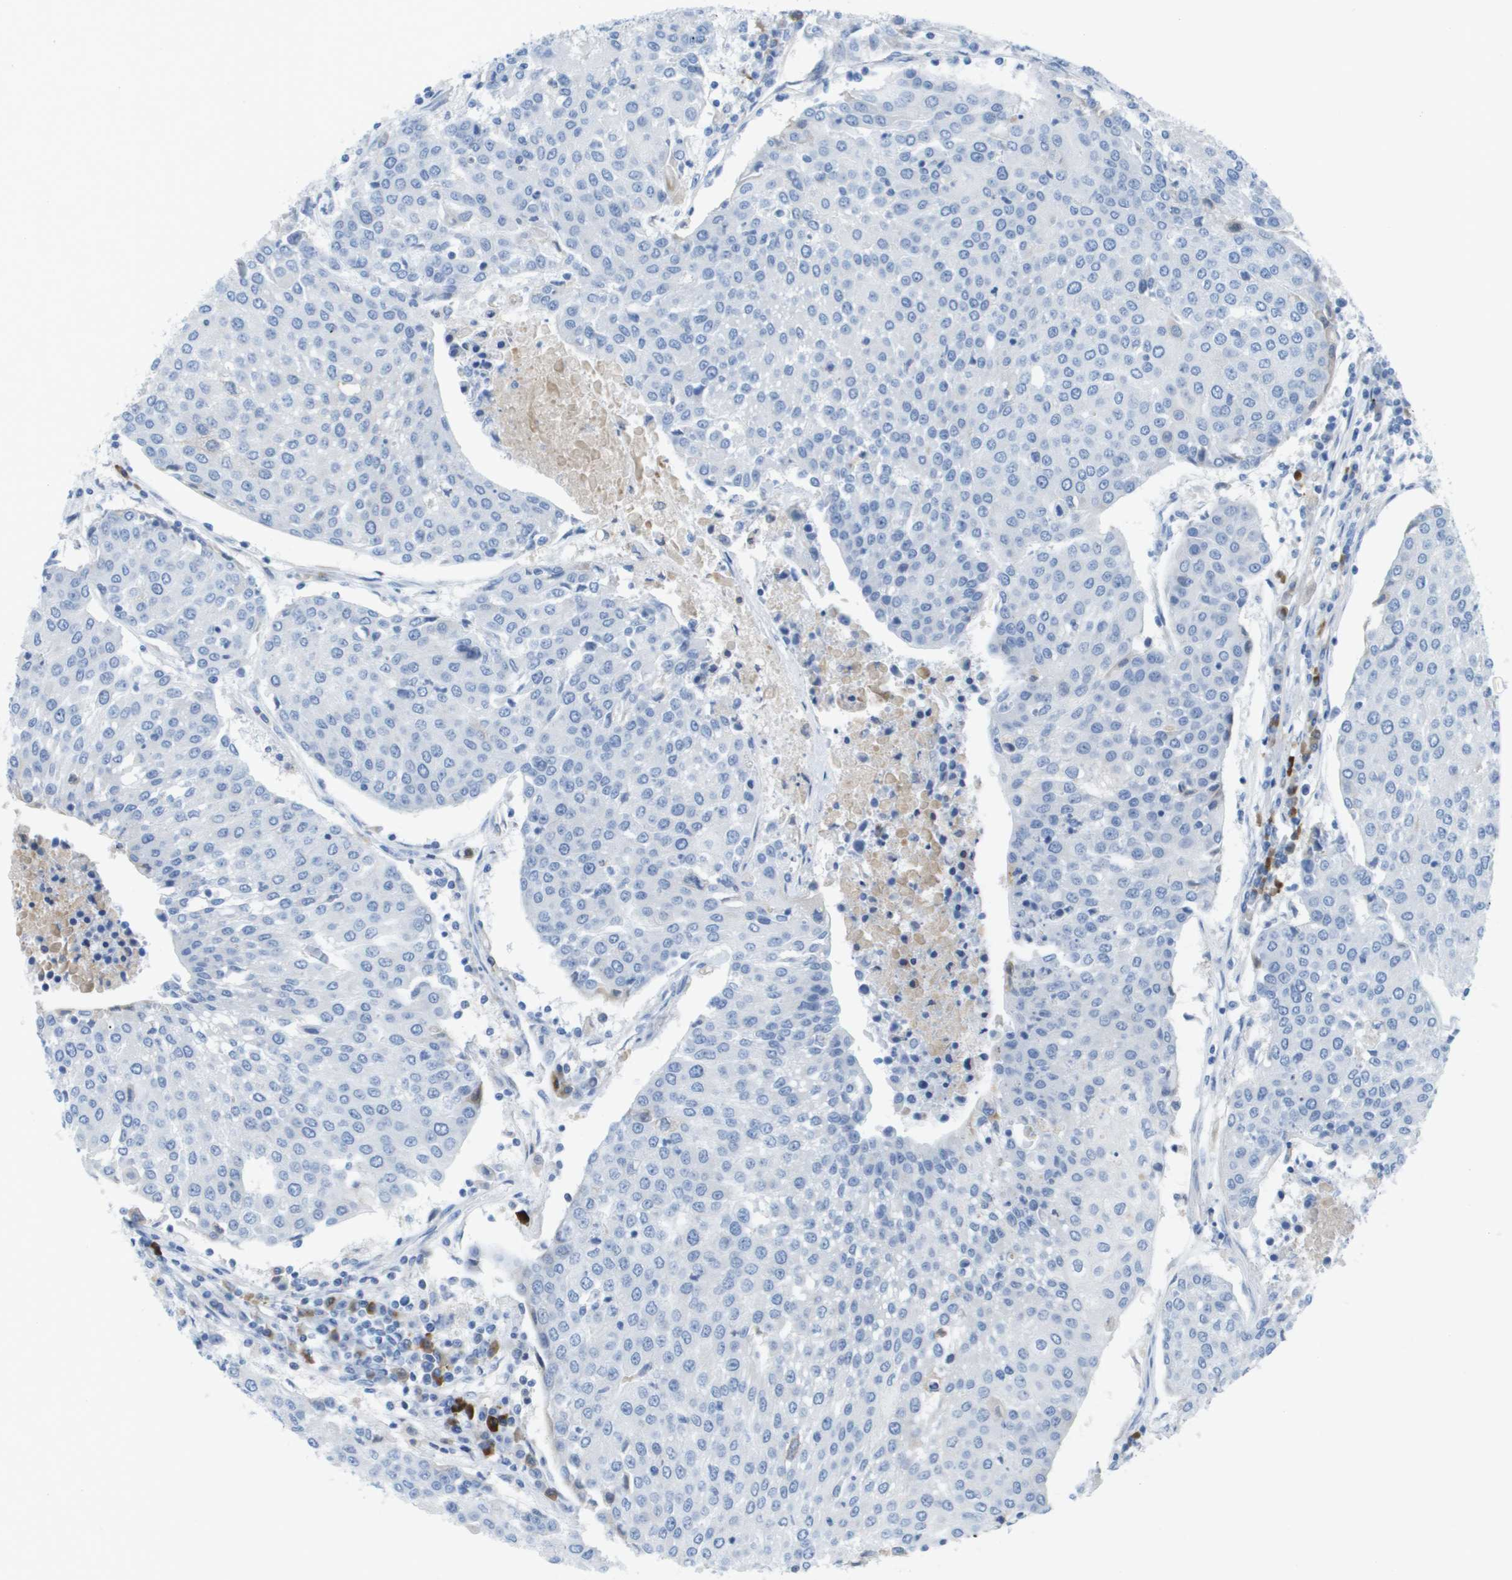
{"staining": {"intensity": "negative", "quantity": "none", "location": "none"}, "tissue": "urothelial cancer", "cell_type": "Tumor cells", "image_type": "cancer", "snomed": [{"axis": "morphology", "description": "Urothelial carcinoma, High grade"}, {"axis": "topography", "description": "Urinary bladder"}], "caption": "High-grade urothelial carcinoma was stained to show a protein in brown. There is no significant staining in tumor cells.", "gene": "GPR18", "patient": {"sex": "female", "age": 85}}